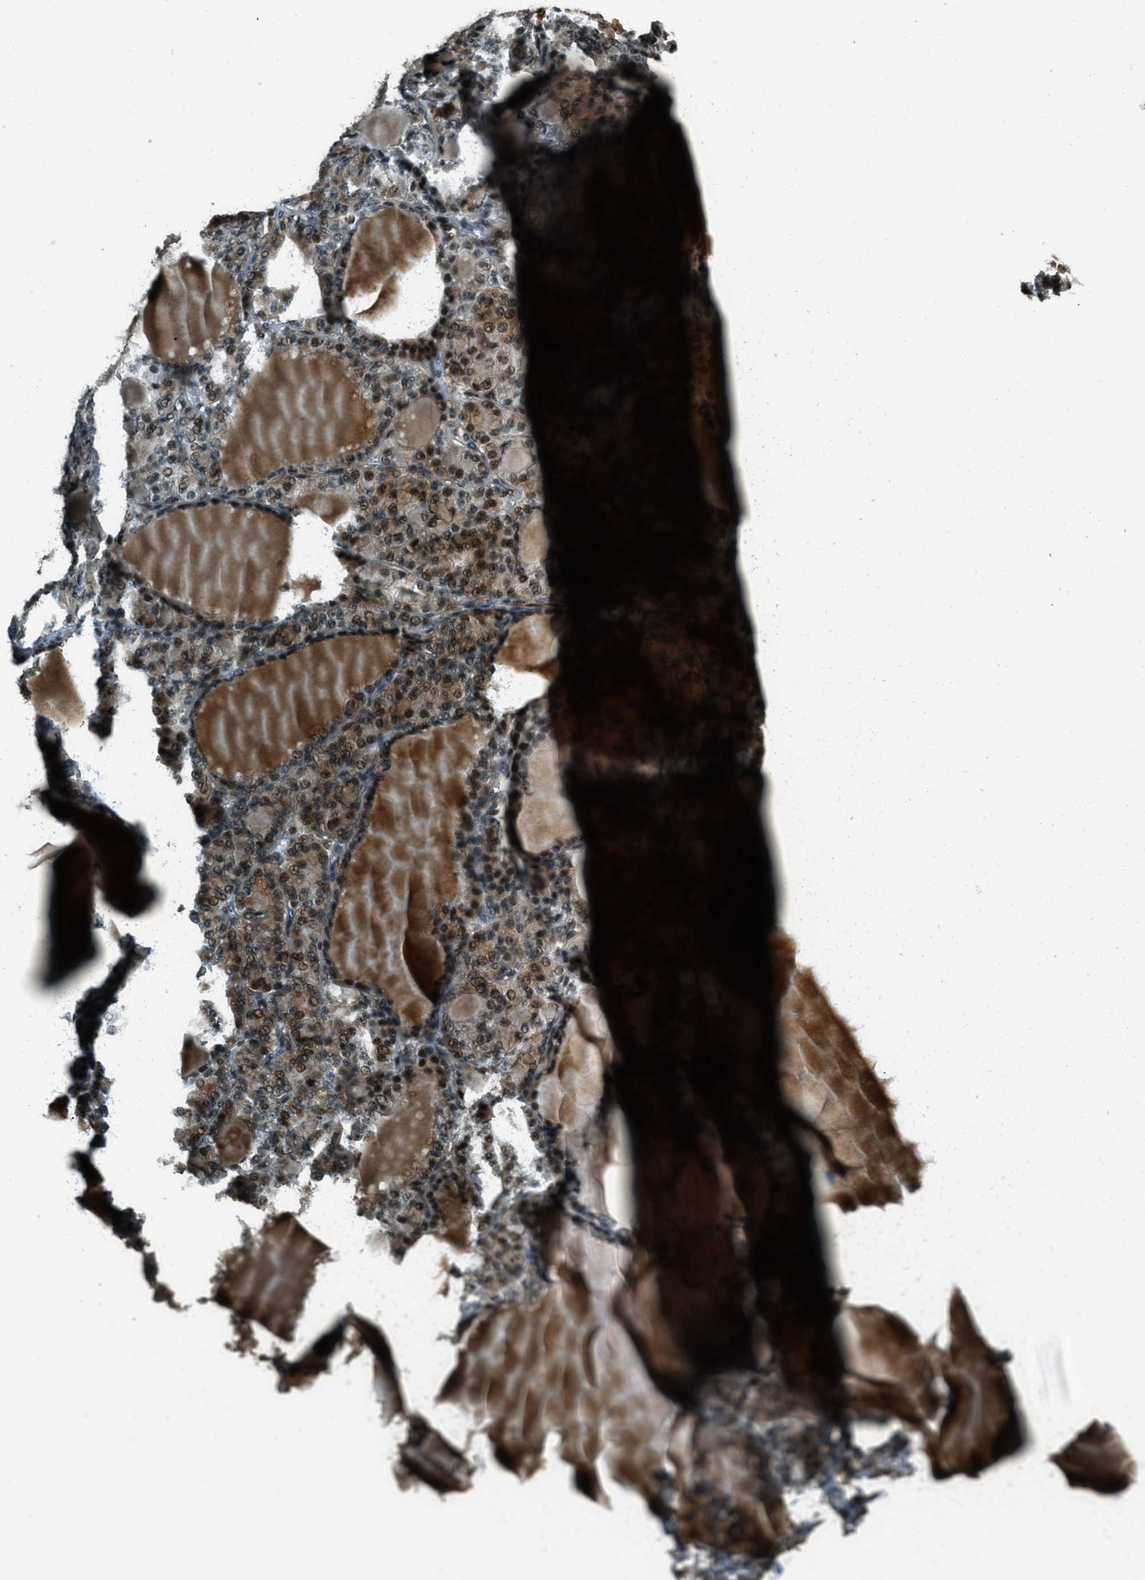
{"staining": {"intensity": "strong", "quantity": "25%-75%", "location": "cytoplasmic/membranous,nuclear"}, "tissue": "thyroid gland", "cell_type": "Glandular cells", "image_type": "normal", "snomed": [{"axis": "morphology", "description": "Normal tissue, NOS"}, {"axis": "topography", "description": "Thyroid gland"}], "caption": "Immunohistochemistry (IHC) photomicrograph of normal human thyroid gland stained for a protein (brown), which exhibits high levels of strong cytoplasmic/membranous,nuclear positivity in approximately 25%-75% of glandular cells.", "gene": "TARDBP", "patient": {"sex": "female", "age": 28}}